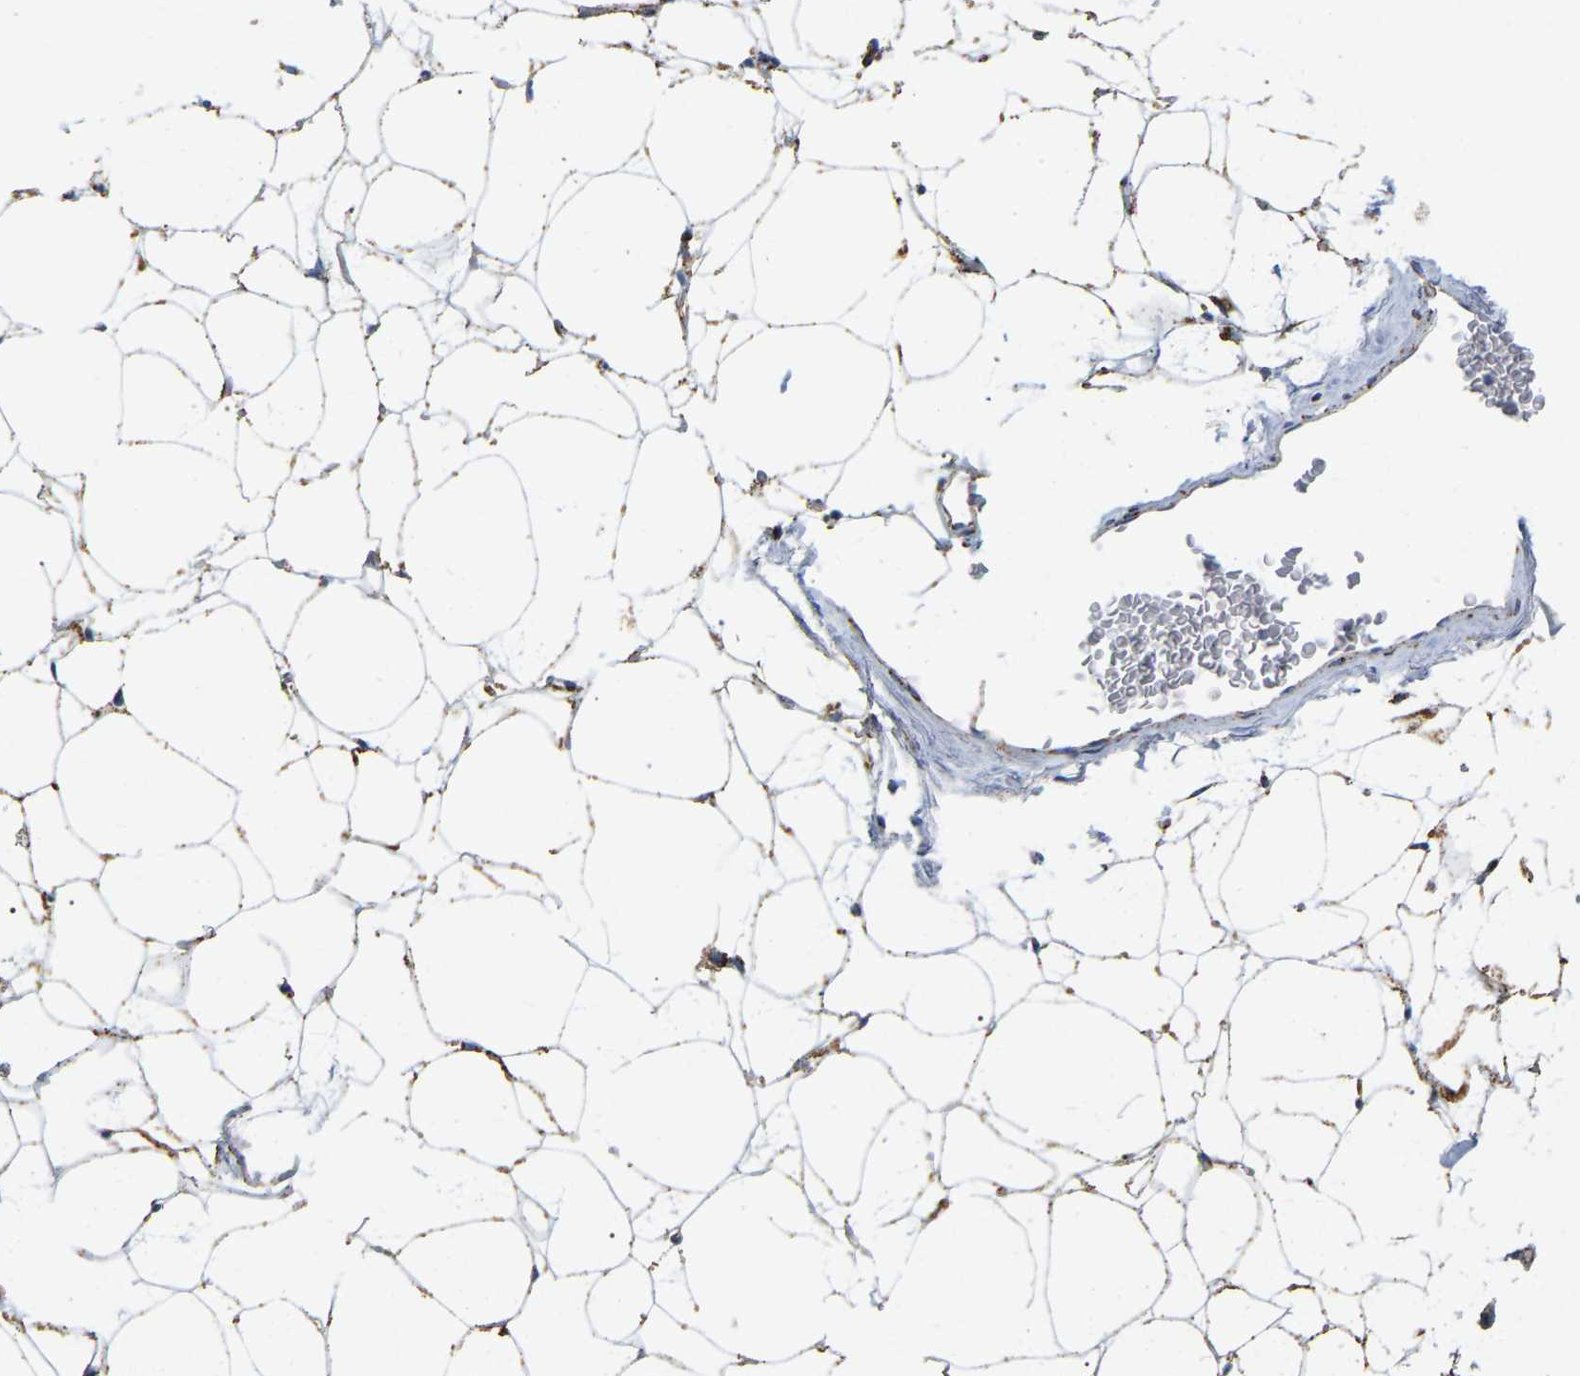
{"staining": {"intensity": "moderate", "quantity": ">75%", "location": "cytoplasmic/membranous"}, "tissue": "adipose tissue", "cell_type": "Adipocytes", "image_type": "normal", "snomed": [{"axis": "morphology", "description": "Normal tissue, NOS"}, {"axis": "topography", "description": "Breast"}, {"axis": "topography", "description": "Soft tissue"}], "caption": "Moderate cytoplasmic/membranous expression is appreciated in about >75% of adipocytes in benign adipose tissue.", "gene": "HIBADH", "patient": {"sex": "female", "age": 75}}